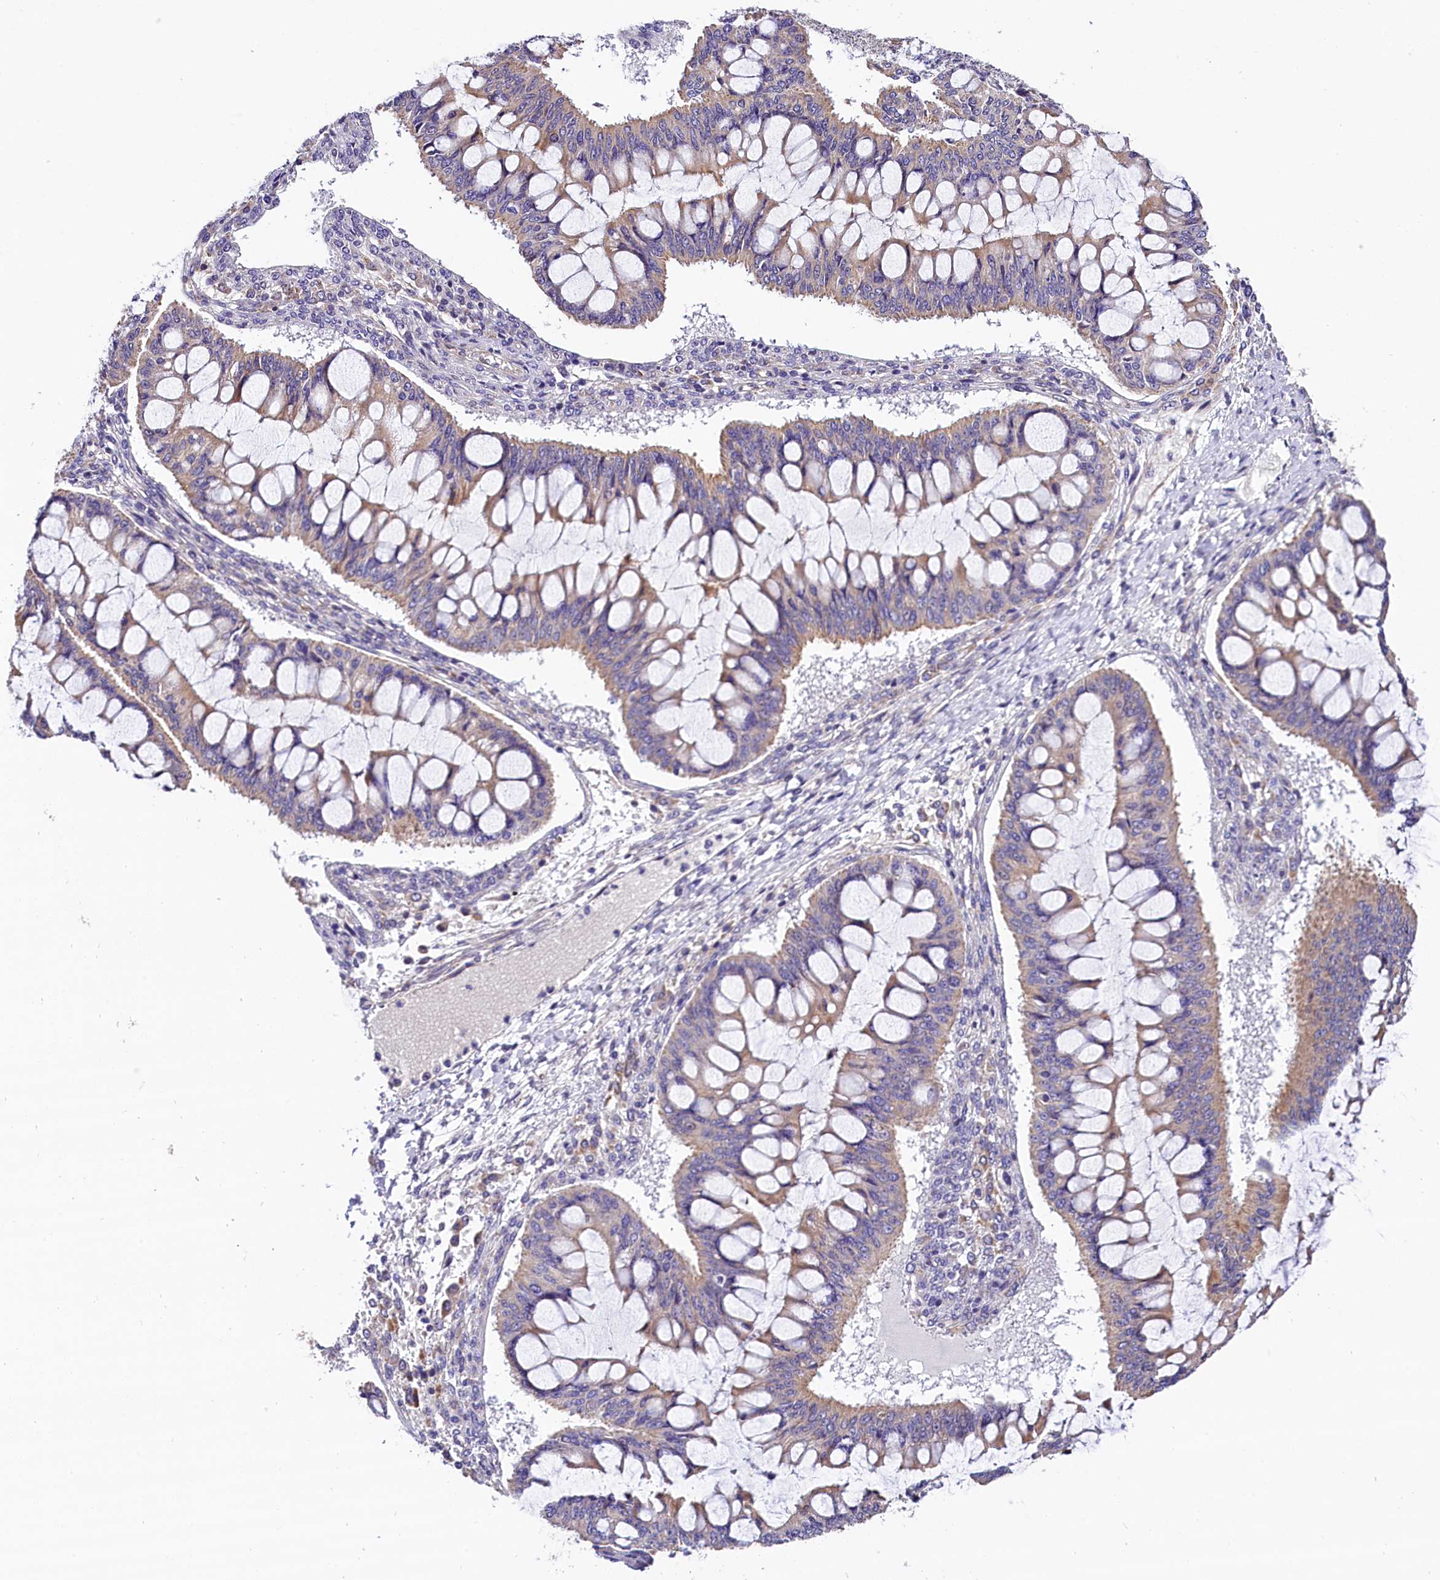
{"staining": {"intensity": "weak", "quantity": ">75%", "location": "cytoplasmic/membranous"}, "tissue": "ovarian cancer", "cell_type": "Tumor cells", "image_type": "cancer", "snomed": [{"axis": "morphology", "description": "Cystadenocarcinoma, mucinous, NOS"}, {"axis": "topography", "description": "Ovary"}], "caption": "Immunohistochemical staining of ovarian cancer exhibits weak cytoplasmic/membranous protein expression in approximately >75% of tumor cells.", "gene": "ACAA2", "patient": {"sex": "female", "age": 73}}